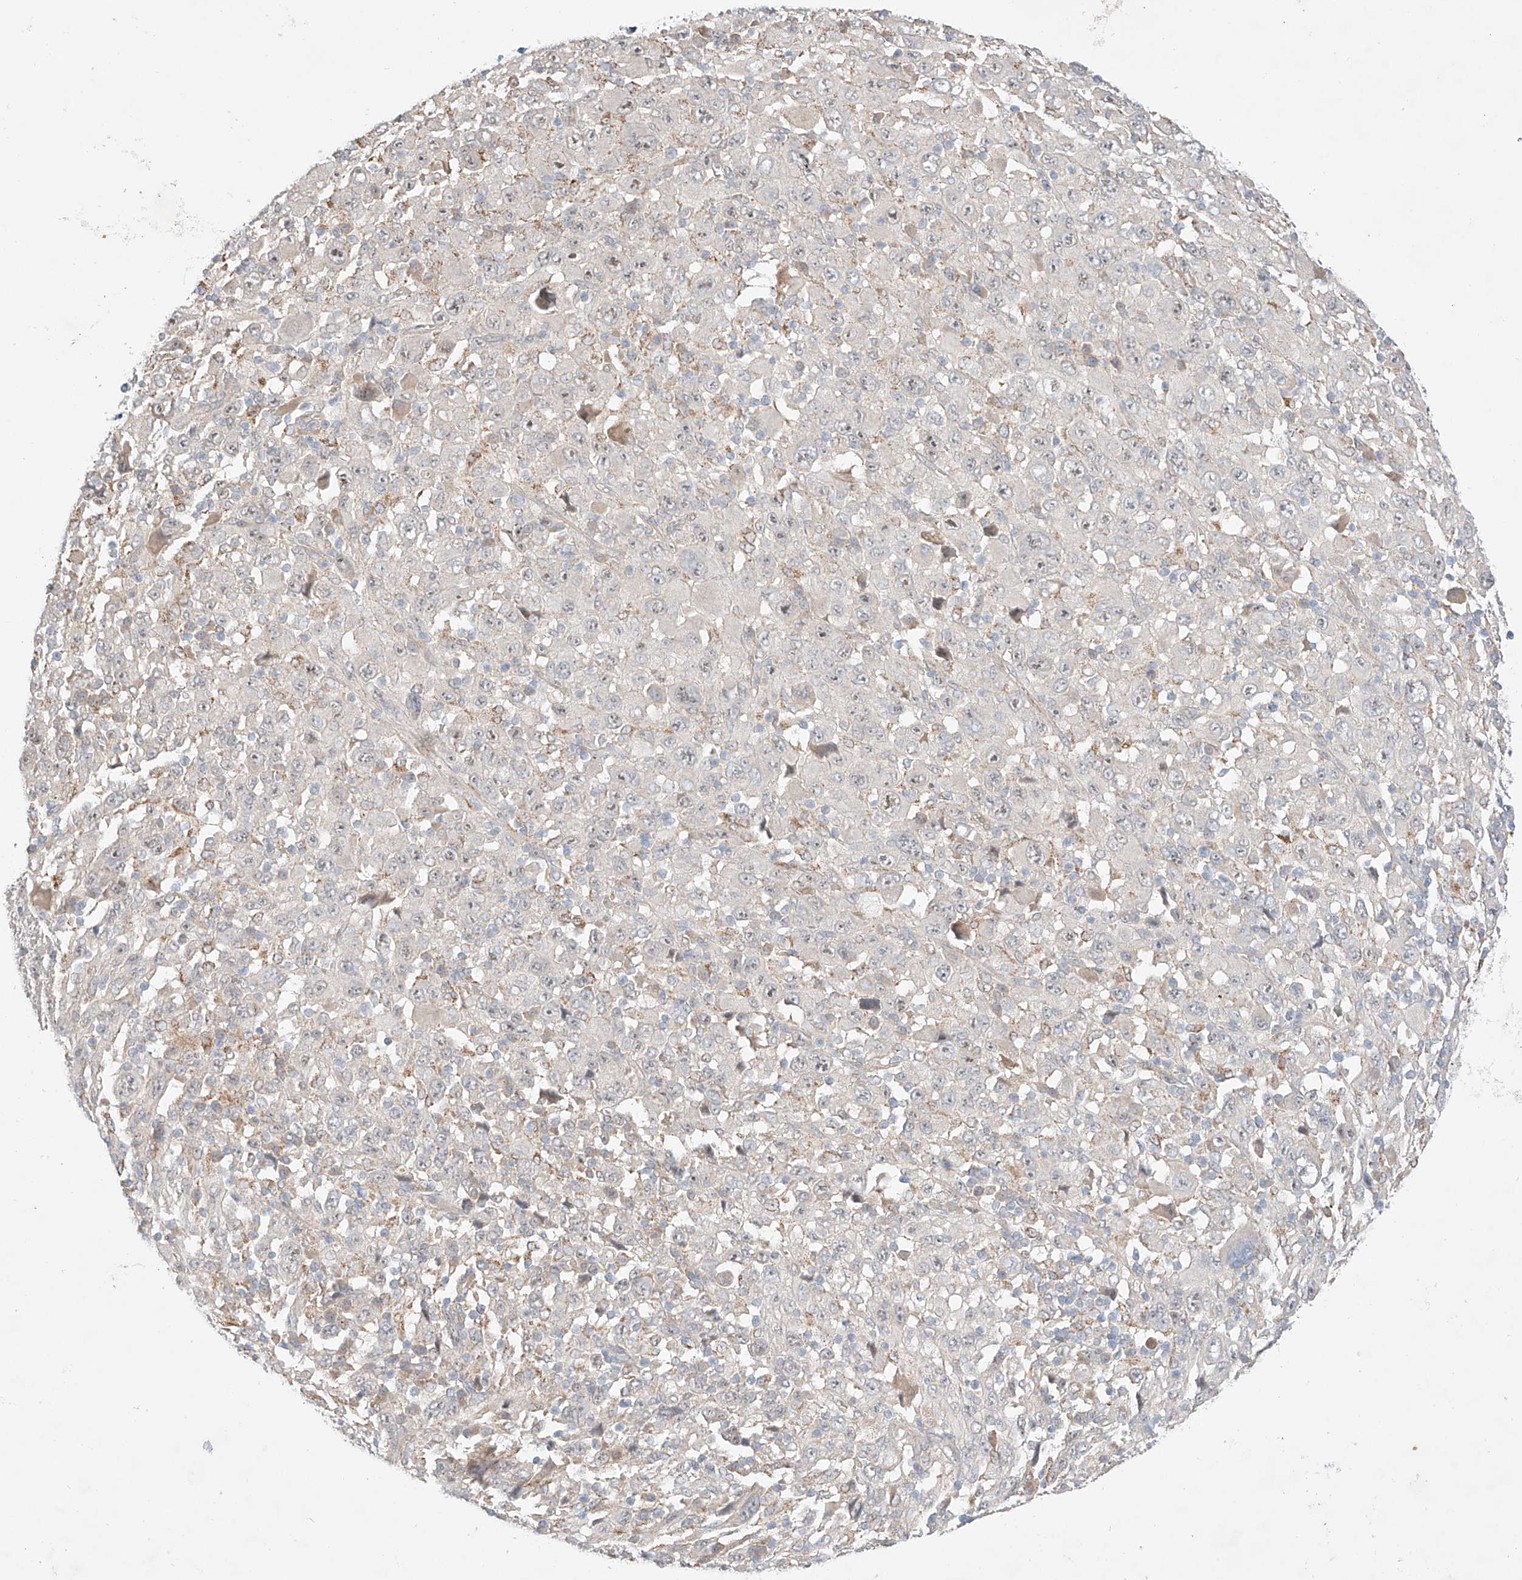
{"staining": {"intensity": "negative", "quantity": "none", "location": "none"}, "tissue": "melanoma", "cell_type": "Tumor cells", "image_type": "cancer", "snomed": [{"axis": "morphology", "description": "Malignant melanoma, Metastatic site"}, {"axis": "topography", "description": "Skin"}], "caption": "Protein analysis of melanoma displays no significant expression in tumor cells.", "gene": "IL22RA2", "patient": {"sex": "female", "age": 56}}